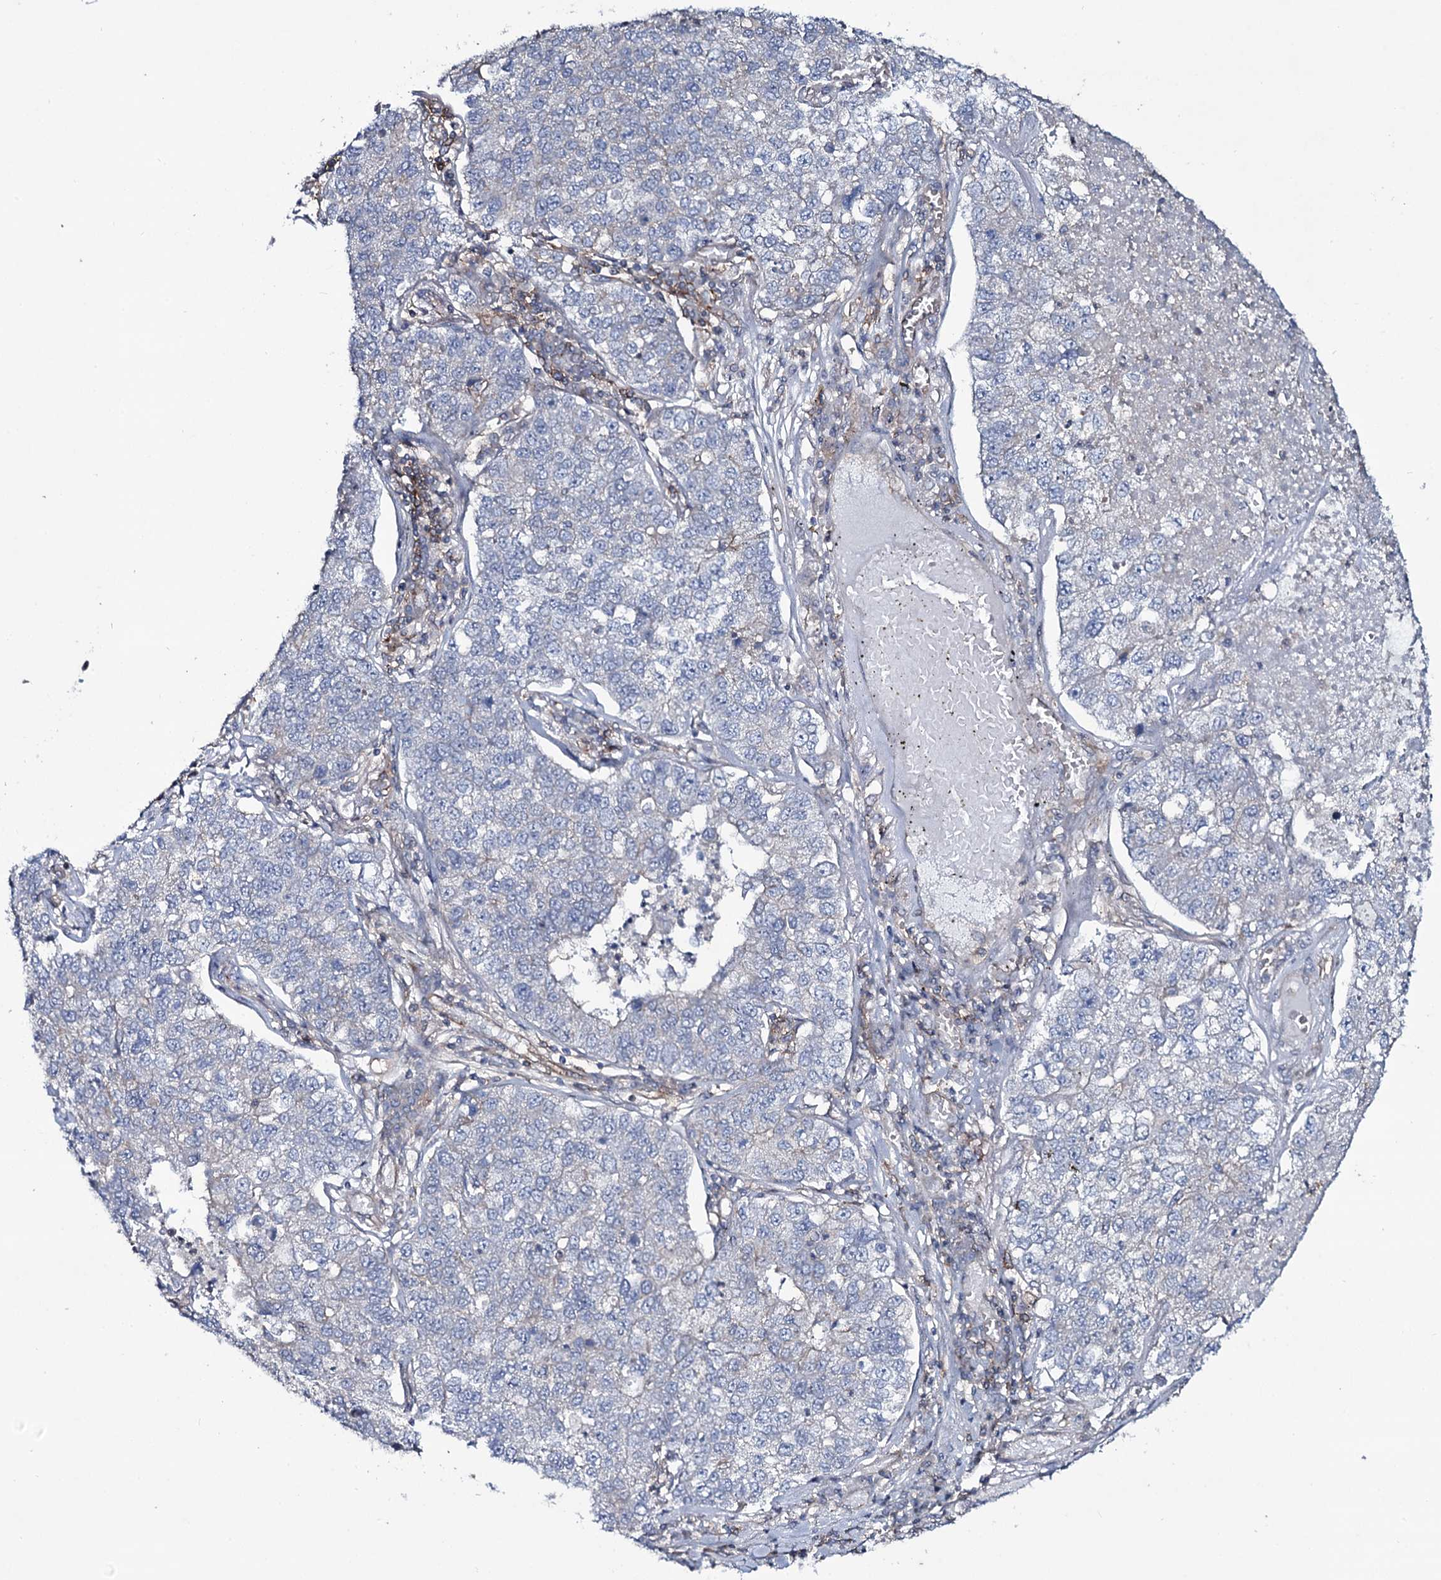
{"staining": {"intensity": "negative", "quantity": "none", "location": "none"}, "tissue": "lung cancer", "cell_type": "Tumor cells", "image_type": "cancer", "snomed": [{"axis": "morphology", "description": "Adenocarcinoma, NOS"}, {"axis": "topography", "description": "Lung"}], "caption": "The micrograph exhibits no staining of tumor cells in adenocarcinoma (lung).", "gene": "SNAP23", "patient": {"sex": "male", "age": 49}}